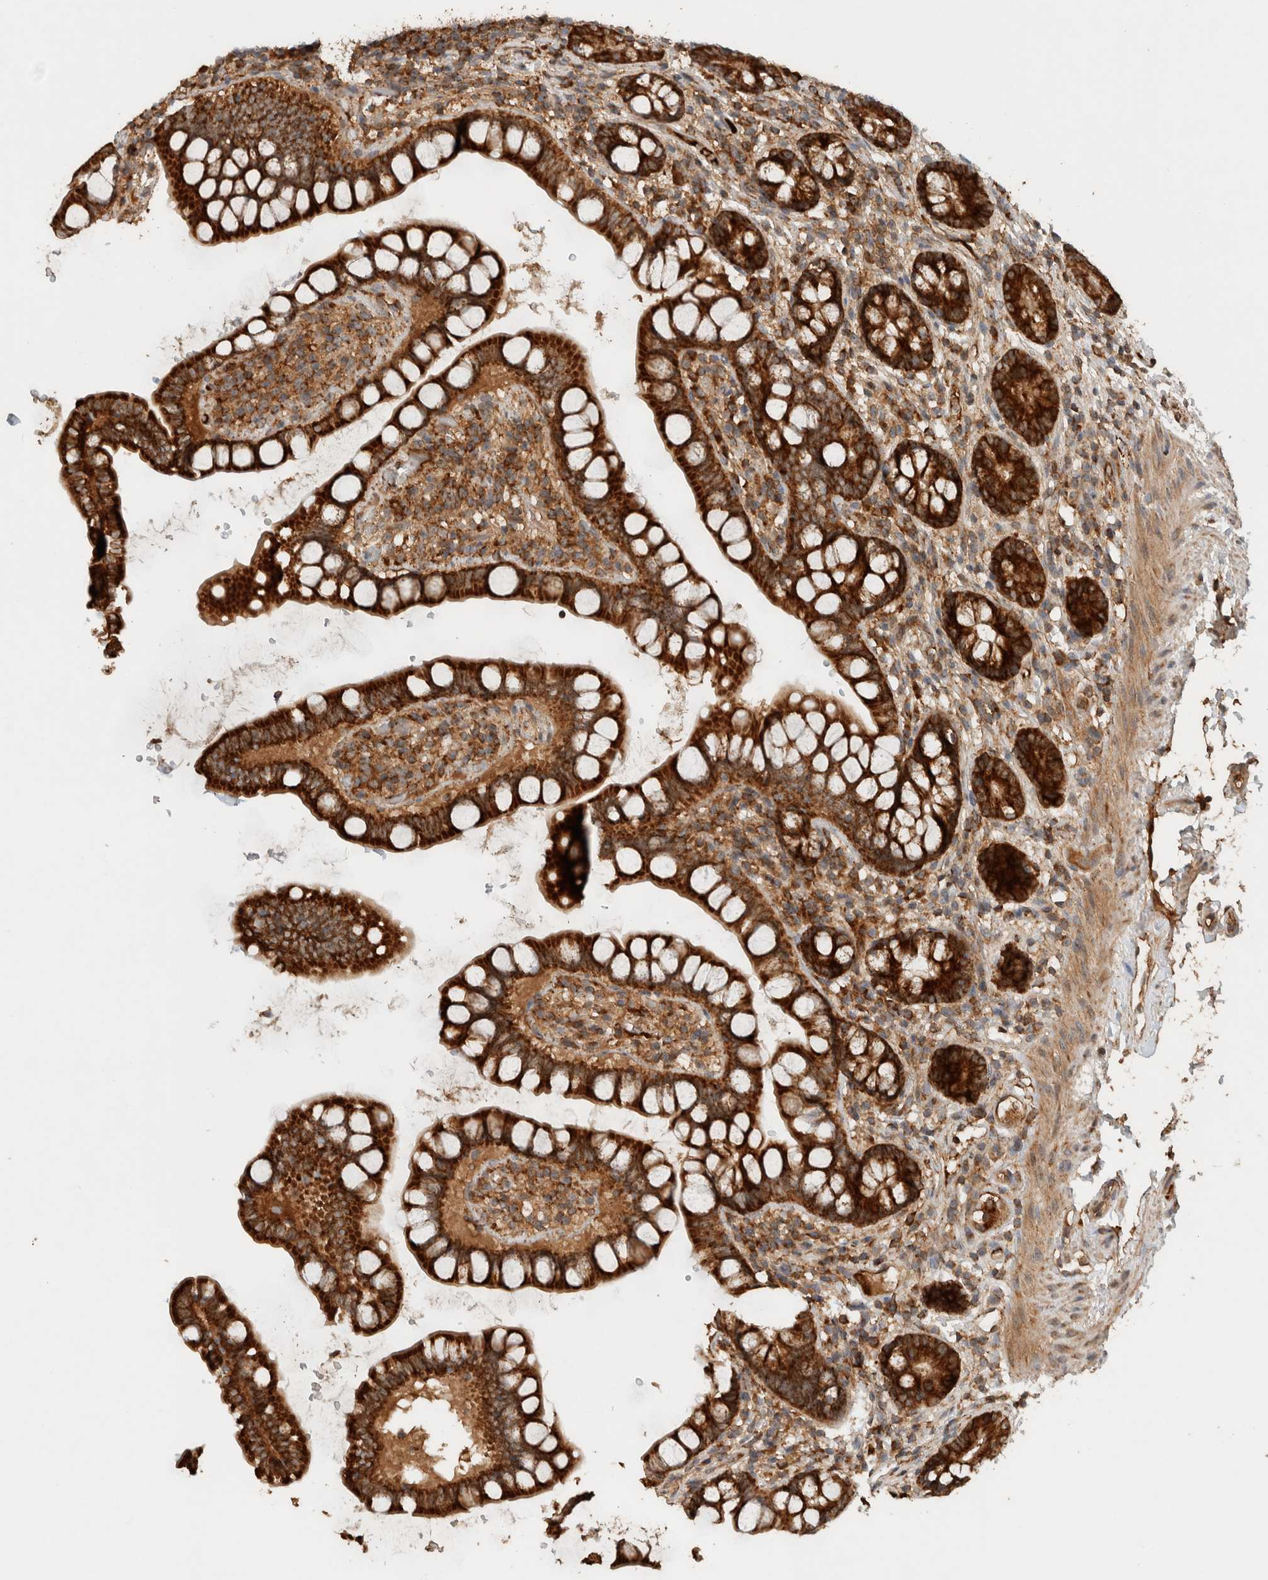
{"staining": {"intensity": "strong", "quantity": ">75%", "location": "cytoplasmic/membranous"}, "tissue": "small intestine", "cell_type": "Glandular cells", "image_type": "normal", "snomed": [{"axis": "morphology", "description": "Normal tissue, NOS"}, {"axis": "topography", "description": "Smooth muscle"}, {"axis": "topography", "description": "Small intestine"}], "caption": "Small intestine stained with DAB (3,3'-diaminobenzidine) IHC exhibits high levels of strong cytoplasmic/membranous positivity in about >75% of glandular cells.", "gene": "EIF2B3", "patient": {"sex": "female", "age": 84}}